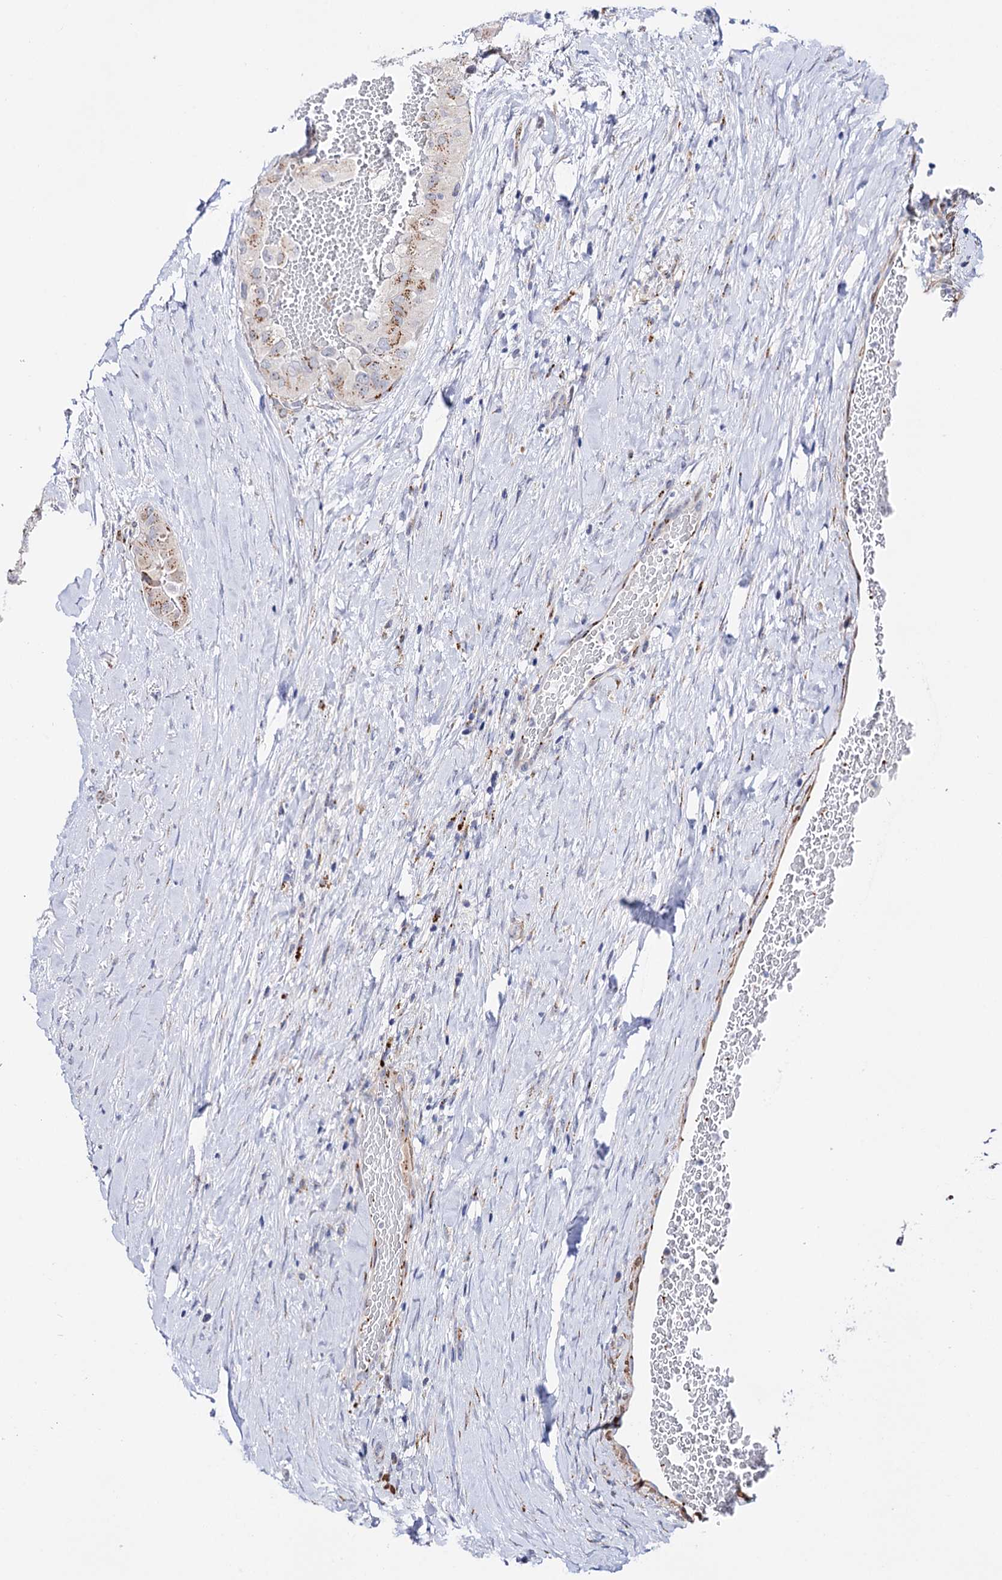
{"staining": {"intensity": "moderate", "quantity": ">75%", "location": "cytoplasmic/membranous"}, "tissue": "thyroid cancer", "cell_type": "Tumor cells", "image_type": "cancer", "snomed": [{"axis": "morphology", "description": "Papillary adenocarcinoma, NOS"}, {"axis": "topography", "description": "Thyroid gland"}], "caption": "The image shows staining of thyroid papillary adenocarcinoma, revealing moderate cytoplasmic/membranous protein positivity (brown color) within tumor cells.", "gene": "C11orf96", "patient": {"sex": "female", "age": 59}}